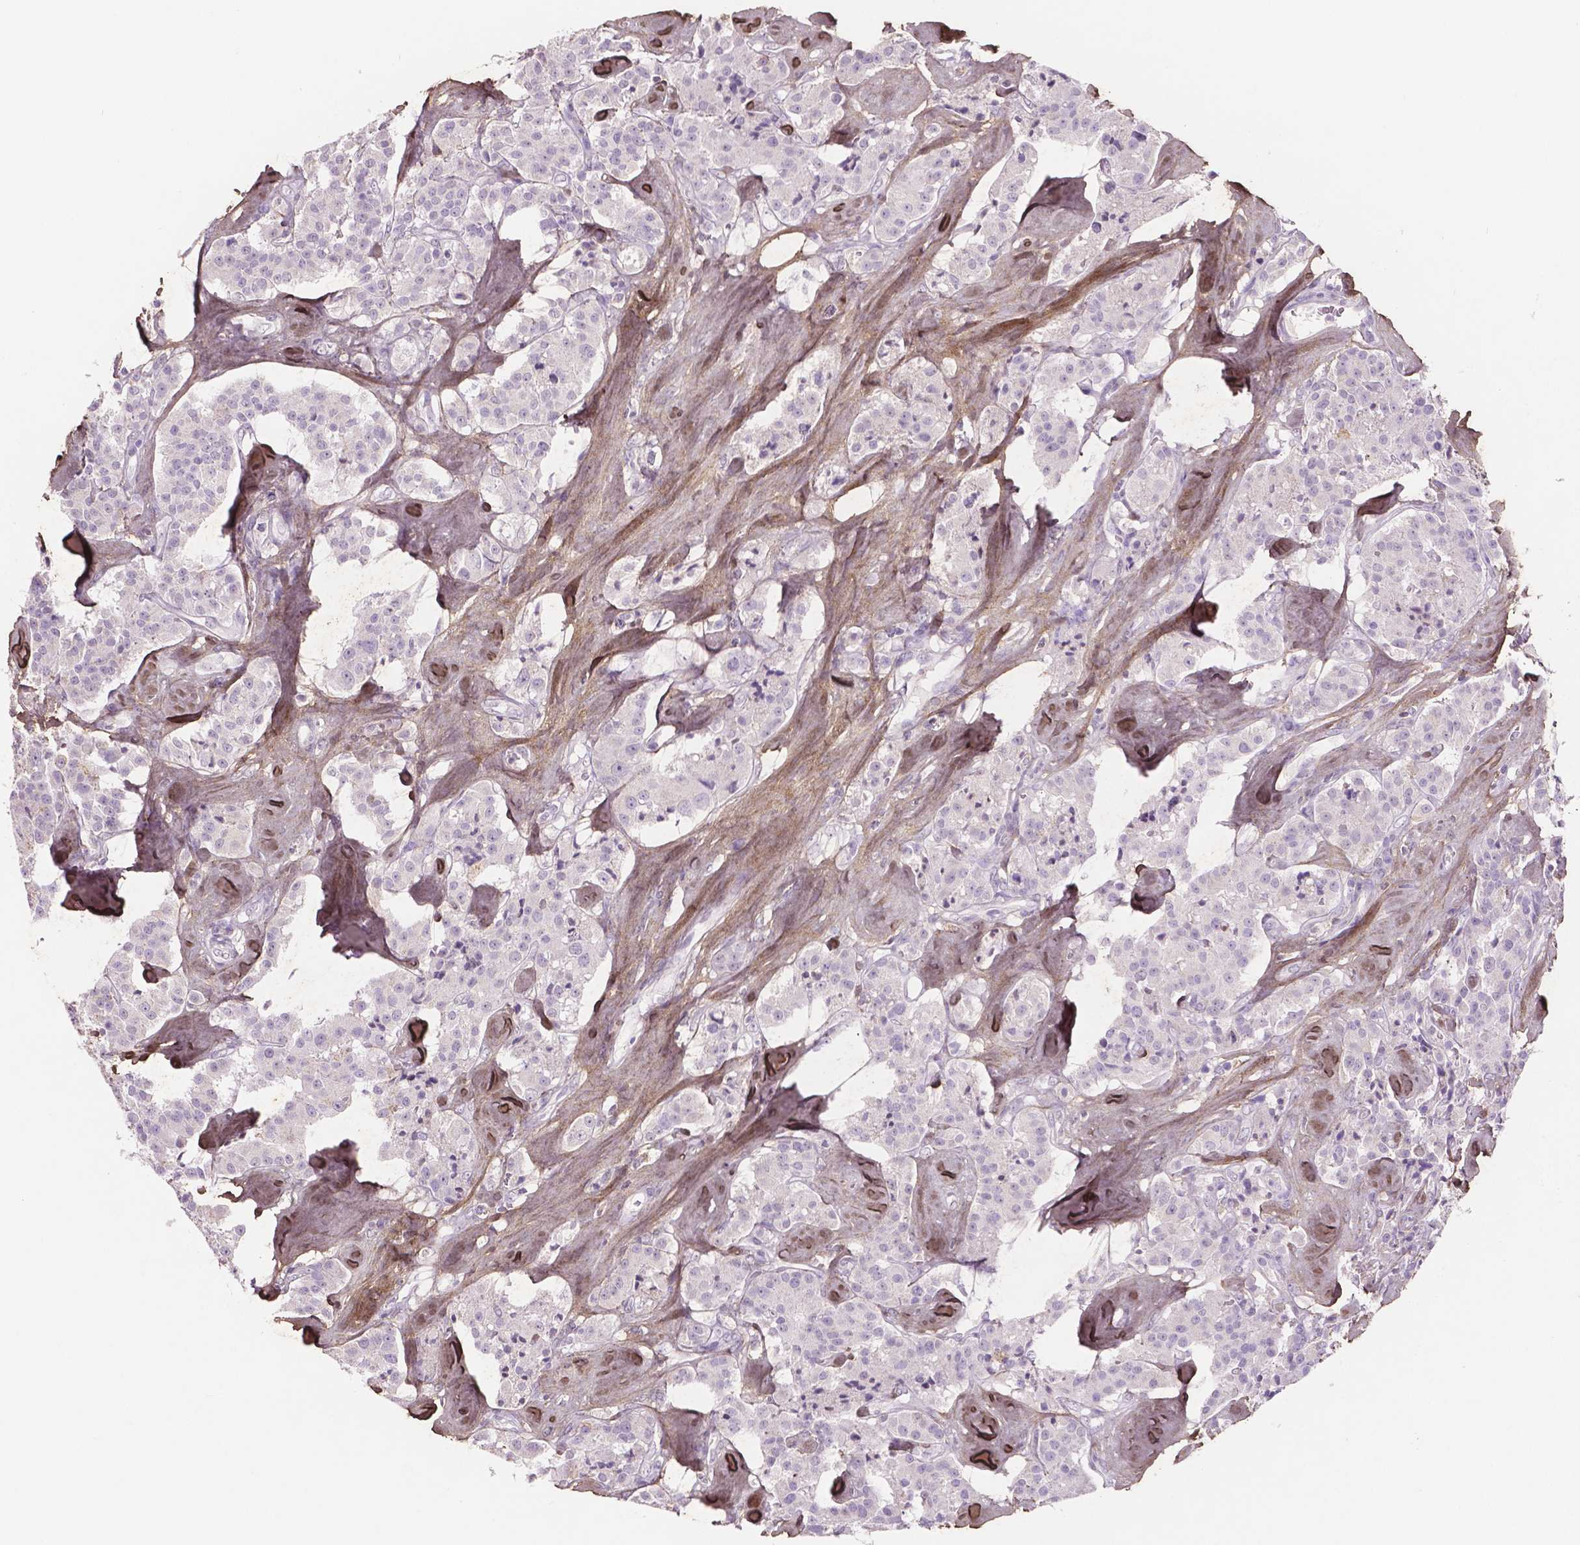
{"staining": {"intensity": "negative", "quantity": "none", "location": "none"}, "tissue": "carcinoid", "cell_type": "Tumor cells", "image_type": "cancer", "snomed": [{"axis": "morphology", "description": "Carcinoid, malignant, NOS"}, {"axis": "topography", "description": "Pancreas"}], "caption": "Immunohistochemistry (IHC) of human carcinoid reveals no expression in tumor cells.", "gene": "DLG2", "patient": {"sex": "male", "age": 41}}